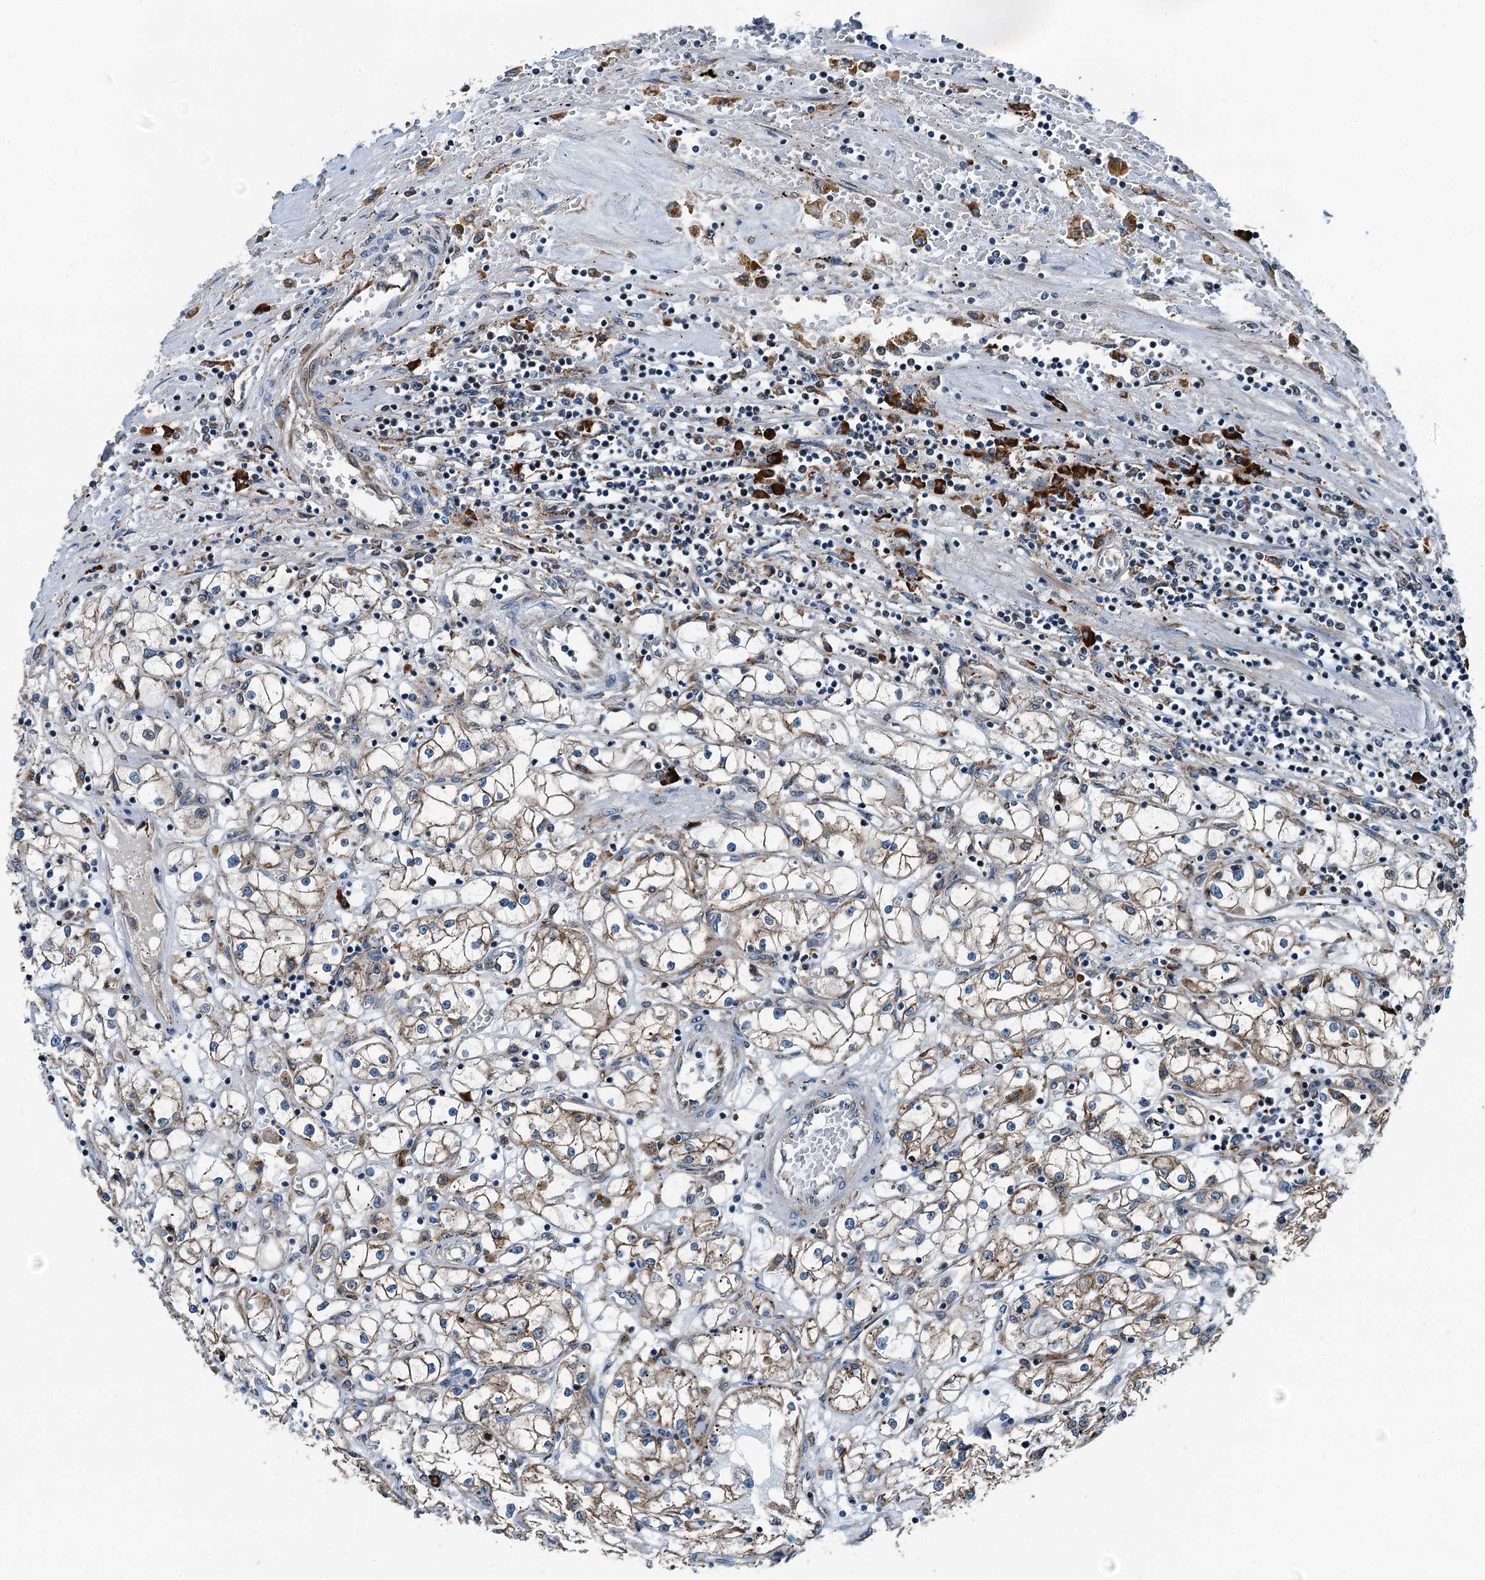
{"staining": {"intensity": "weak", "quantity": ">75%", "location": "cytoplasmic/membranous"}, "tissue": "renal cancer", "cell_type": "Tumor cells", "image_type": "cancer", "snomed": [{"axis": "morphology", "description": "Adenocarcinoma, NOS"}, {"axis": "topography", "description": "Kidney"}], "caption": "This is an image of immunohistochemistry staining of renal cancer, which shows weak staining in the cytoplasmic/membranous of tumor cells.", "gene": "TAMALIN", "patient": {"sex": "male", "age": 56}}